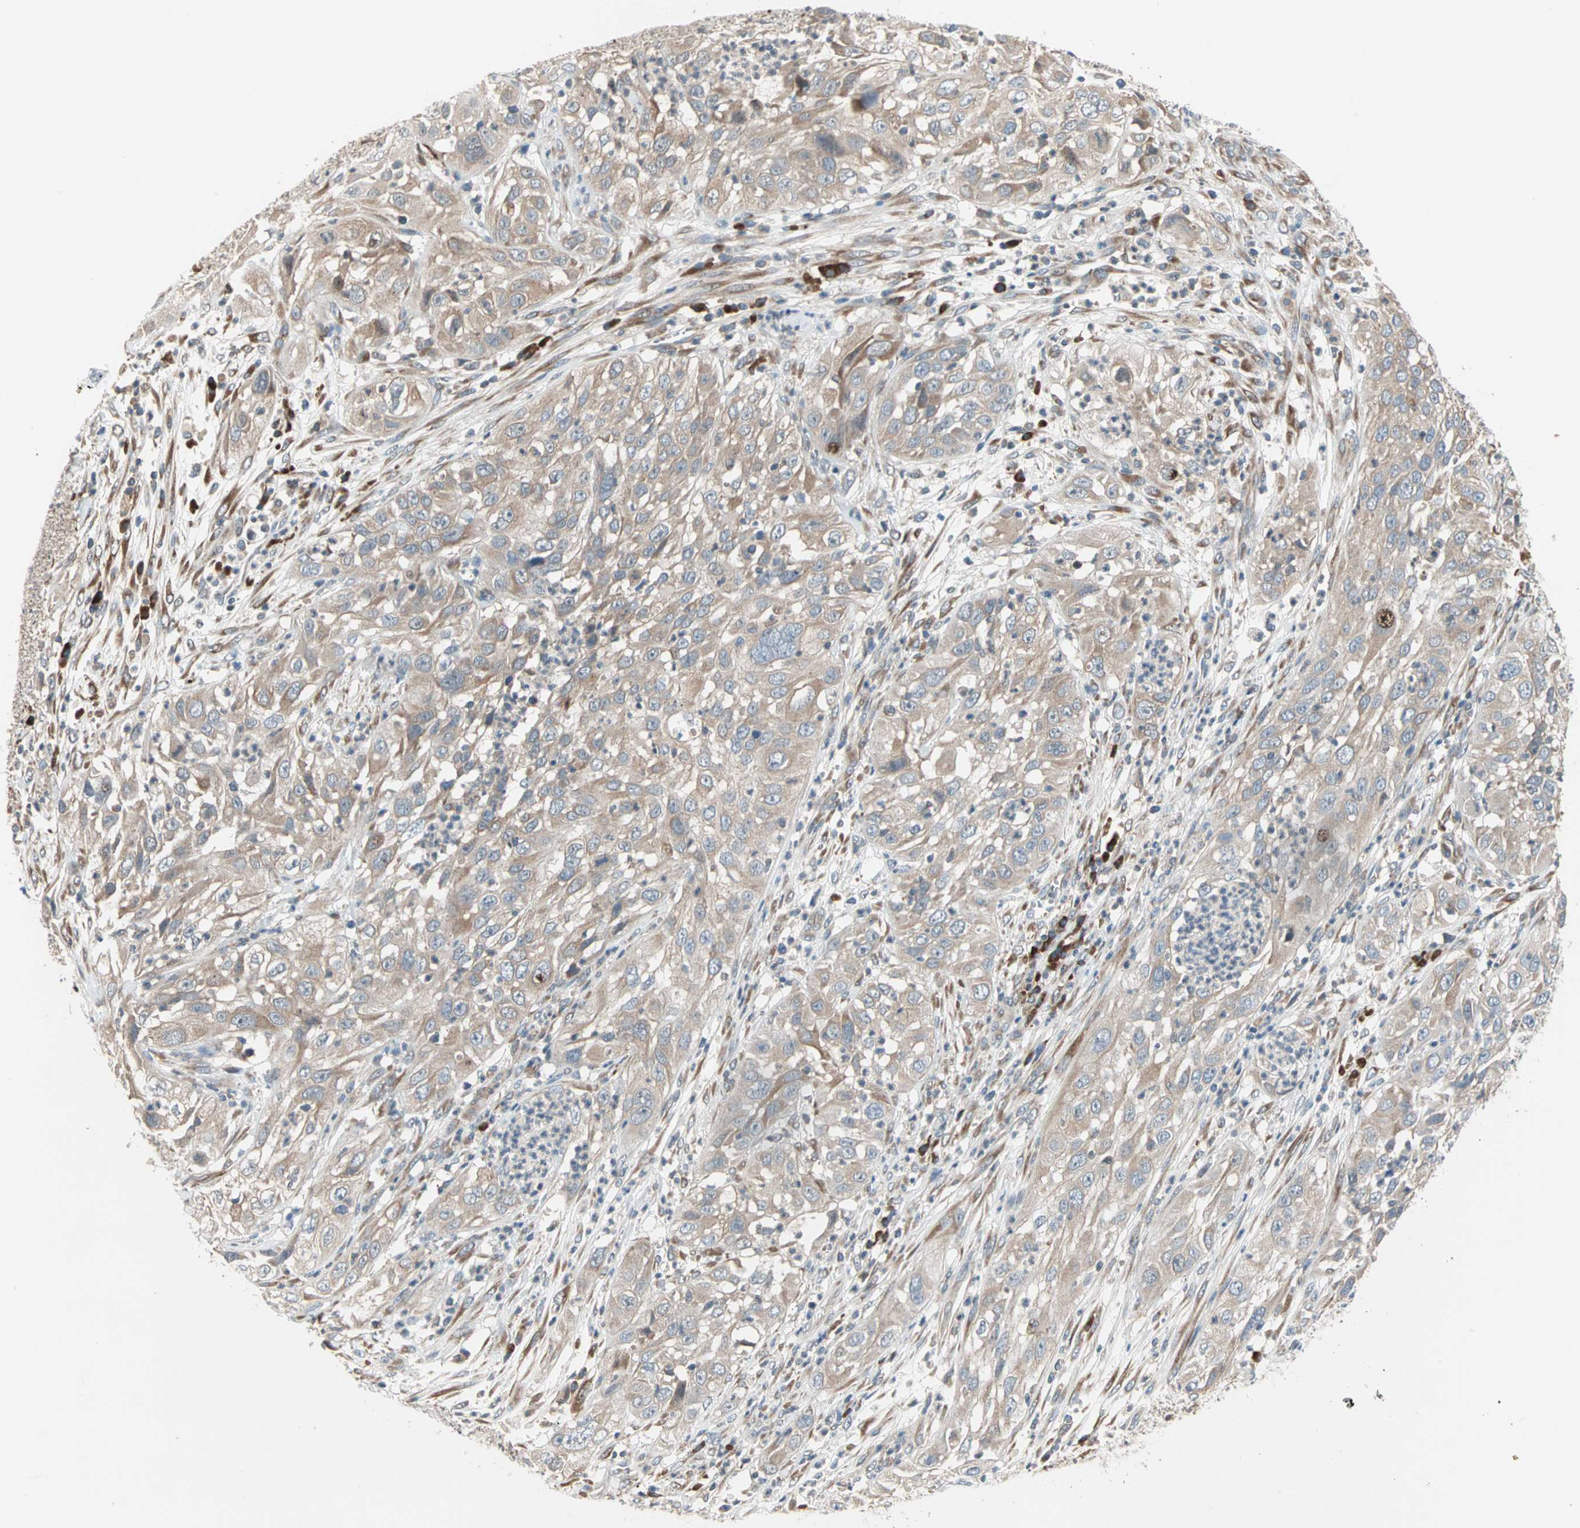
{"staining": {"intensity": "weak", "quantity": ">75%", "location": "cytoplasmic/membranous"}, "tissue": "cervical cancer", "cell_type": "Tumor cells", "image_type": "cancer", "snomed": [{"axis": "morphology", "description": "Squamous cell carcinoma, NOS"}, {"axis": "topography", "description": "Cervix"}], "caption": "This photomicrograph shows IHC staining of human cervical squamous cell carcinoma, with low weak cytoplasmic/membranous positivity in about >75% of tumor cells.", "gene": "SAR1A", "patient": {"sex": "female", "age": 32}}